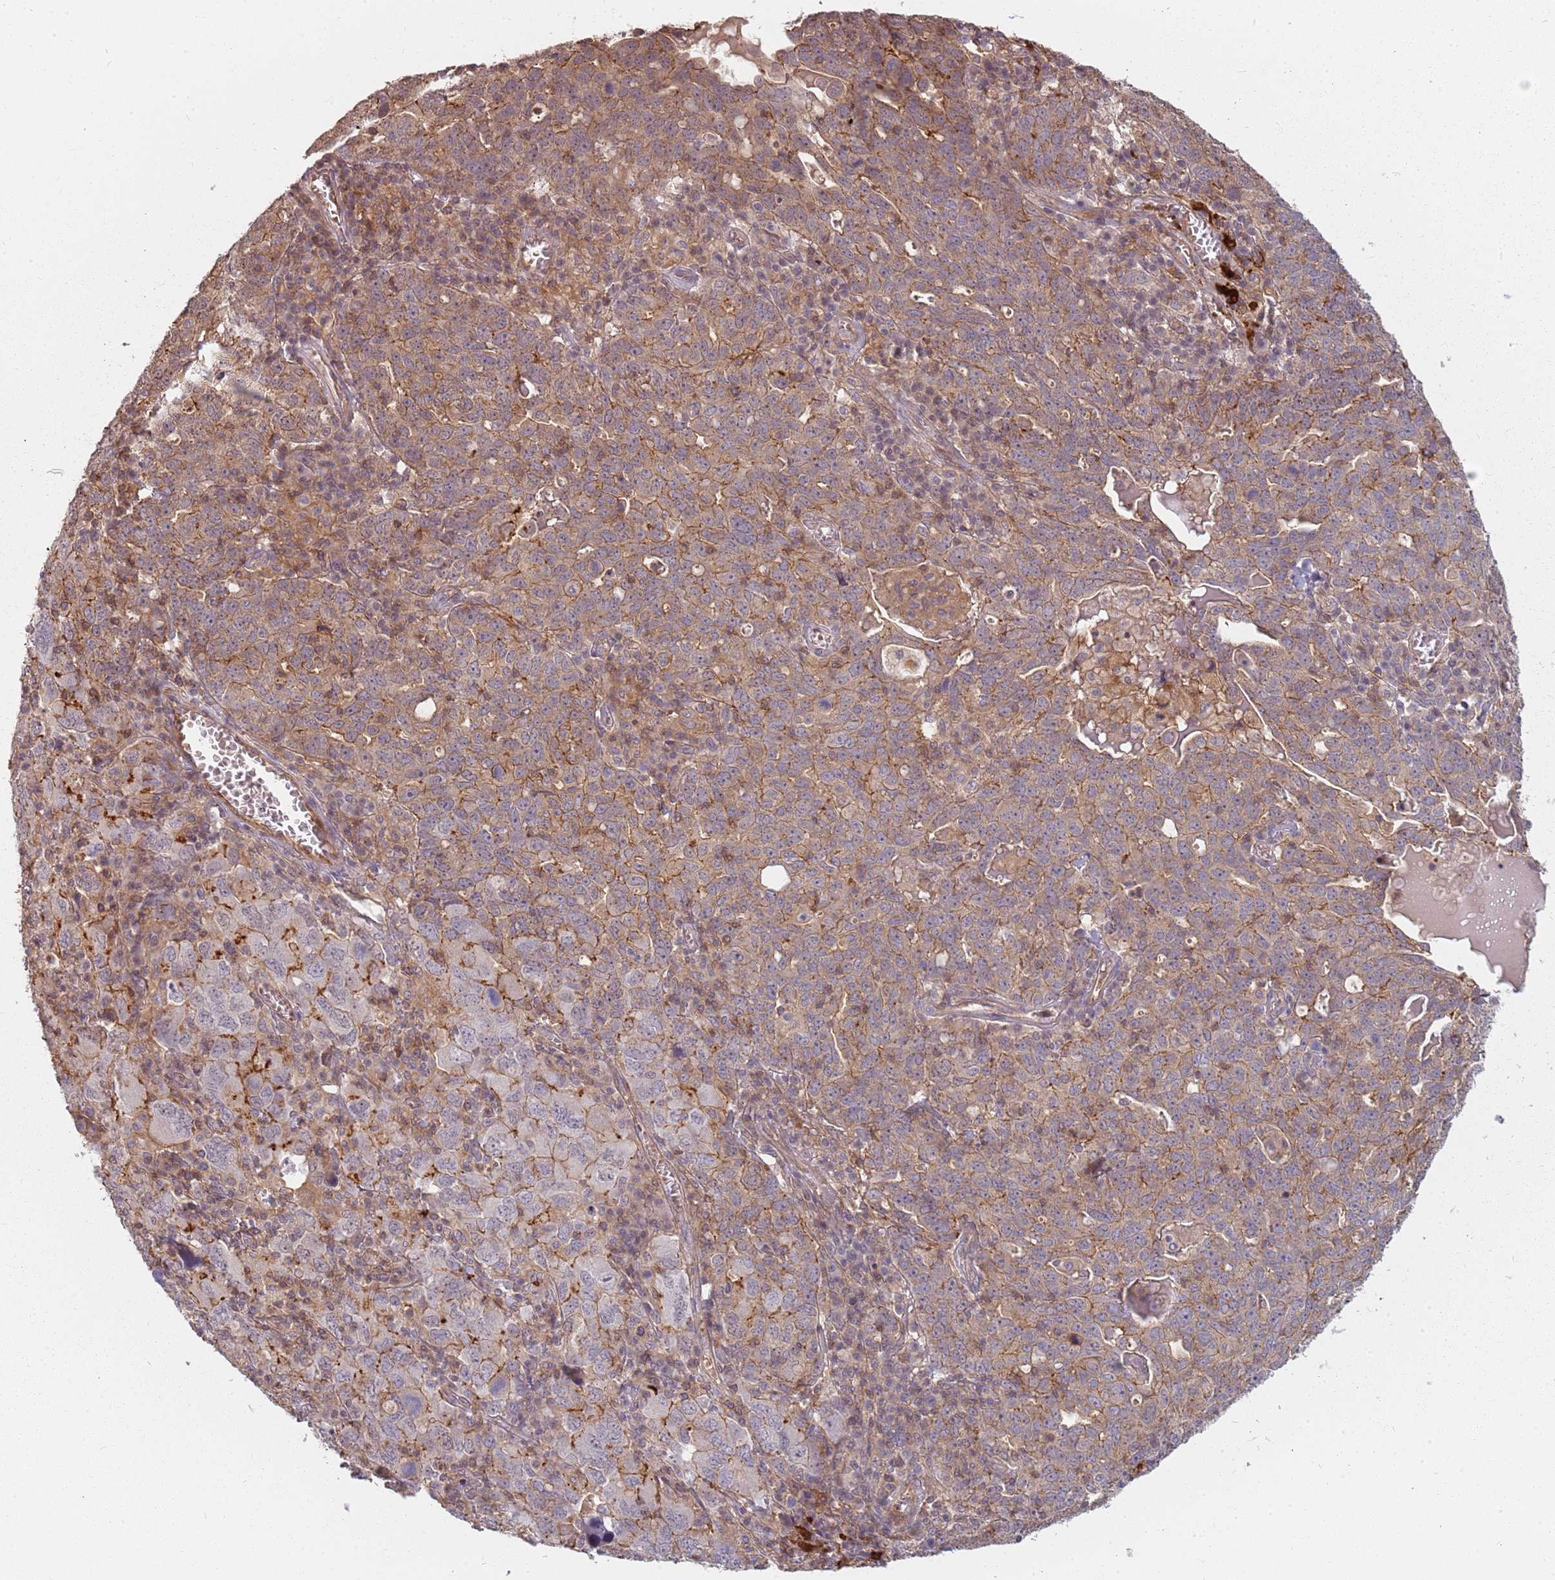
{"staining": {"intensity": "moderate", "quantity": ">75%", "location": "cytoplasmic/membranous"}, "tissue": "ovarian cancer", "cell_type": "Tumor cells", "image_type": "cancer", "snomed": [{"axis": "morphology", "description": "Carcinoma, endometroid"}, {"axis": "topography", "description": "Ovary"}], "caption": "A medium amount of moderate cytoplasmic/membranous staining is identified in approximately >75% of tumor cells in endometroid carcinoma (ovarian) tissue.", "gene": "PPP1R14C", "patient": {"sex": "female", "age": 62}}